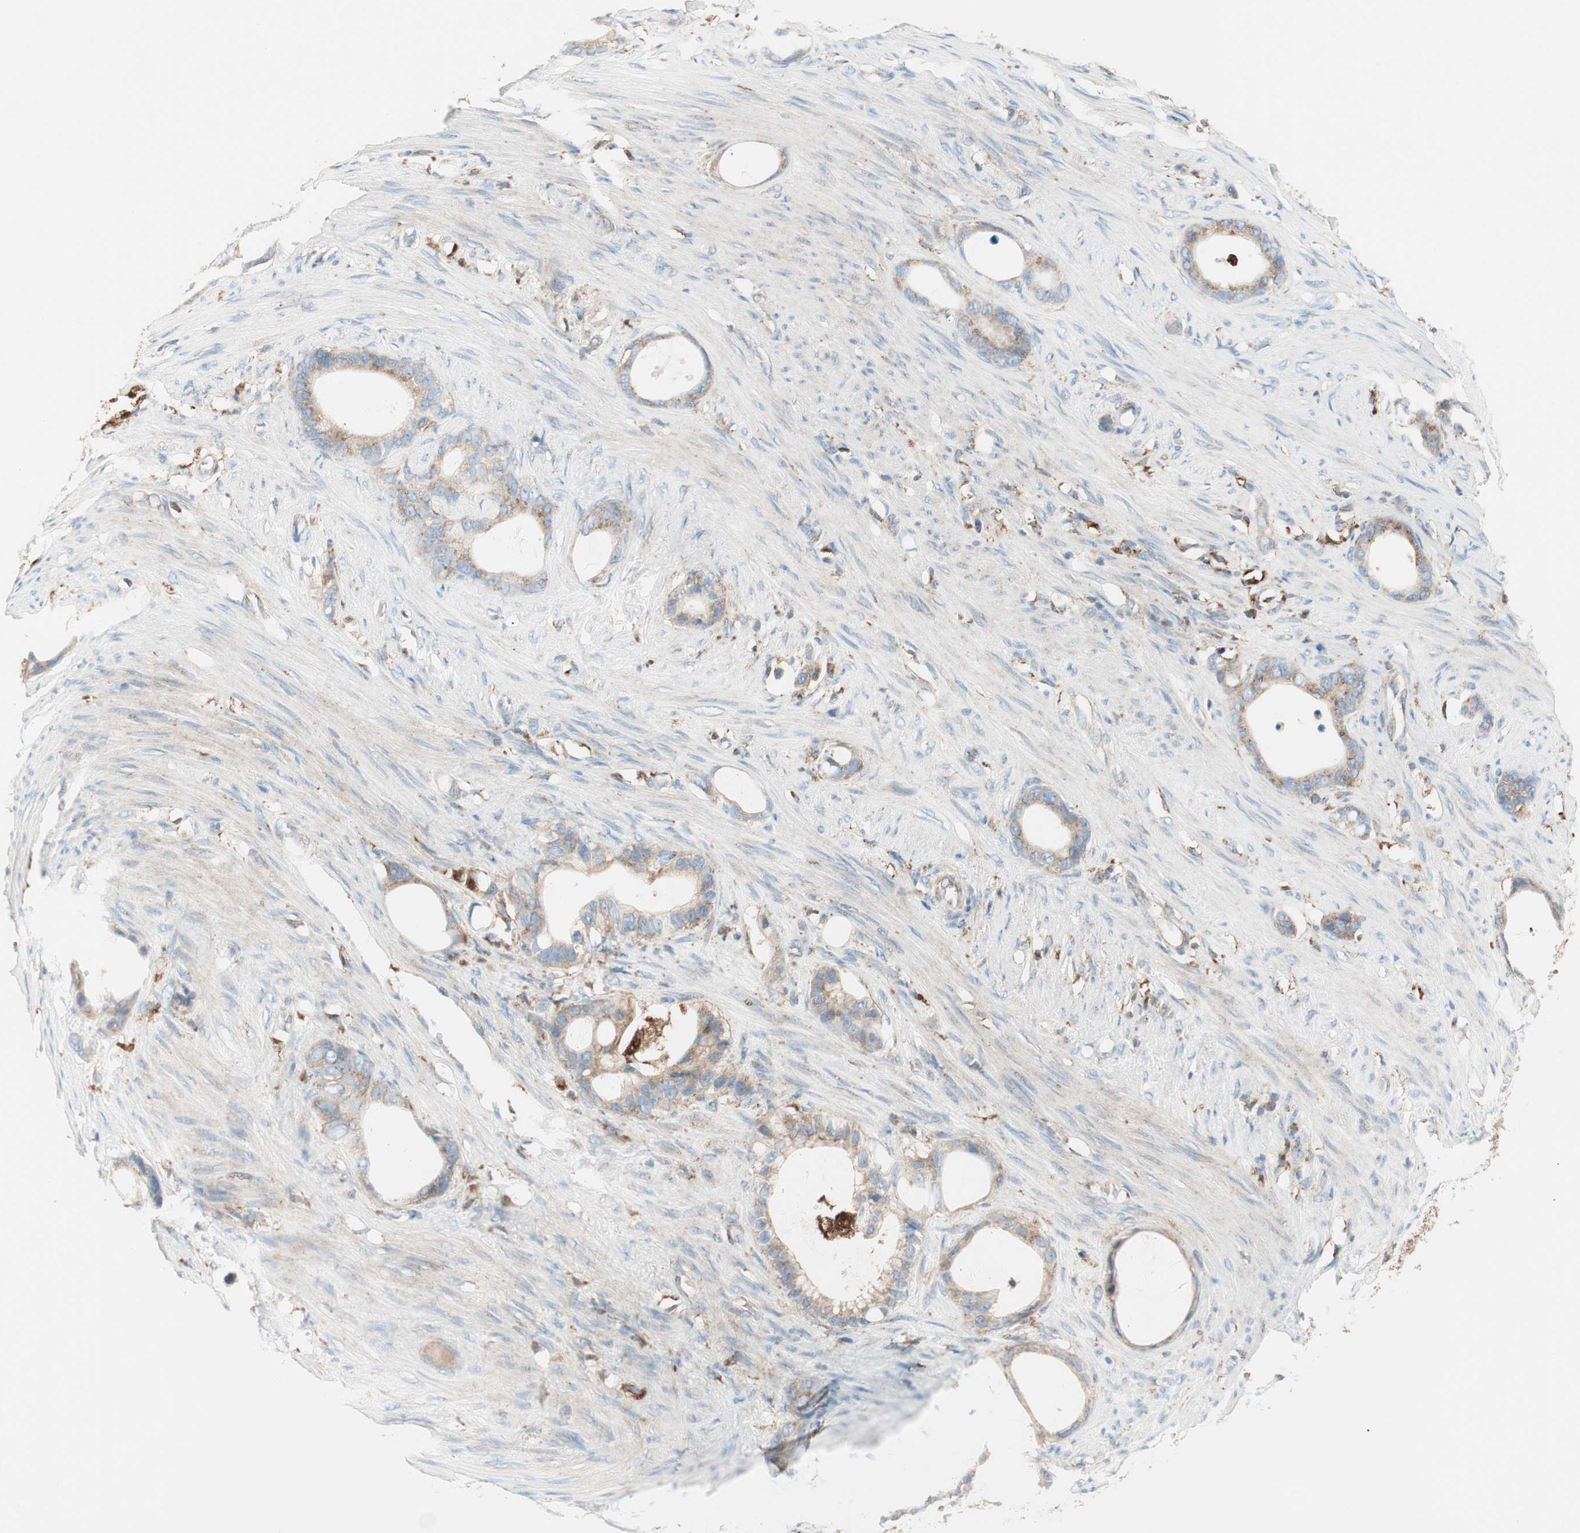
{"staining": {"intensity": "weak", "quantity": ">75%", "location": "cytoplasmic/membranous"}, "tissue": "stomach cancer", "cell_type": "Tumor cells", "image_type": "cancer", "snomed": [{"axis": "morphology", "description": "Adenocarcinoma, NOS"}, {"axis": "topography", "description": "Stomach"}], "caption": "Tumor cells demonstrate weak cytoplasmic/membranous positivity in about >75% of cells in adenocarcinoma (stomach). The staining was performed using DAB (3,3'-diaminobenzidine), with brown indicating positive protein expression. Nuclei are stained blue with hematoxylin.", "gene": "ATP6V1G1", "patient": {"sex": "female", "age": 75}}